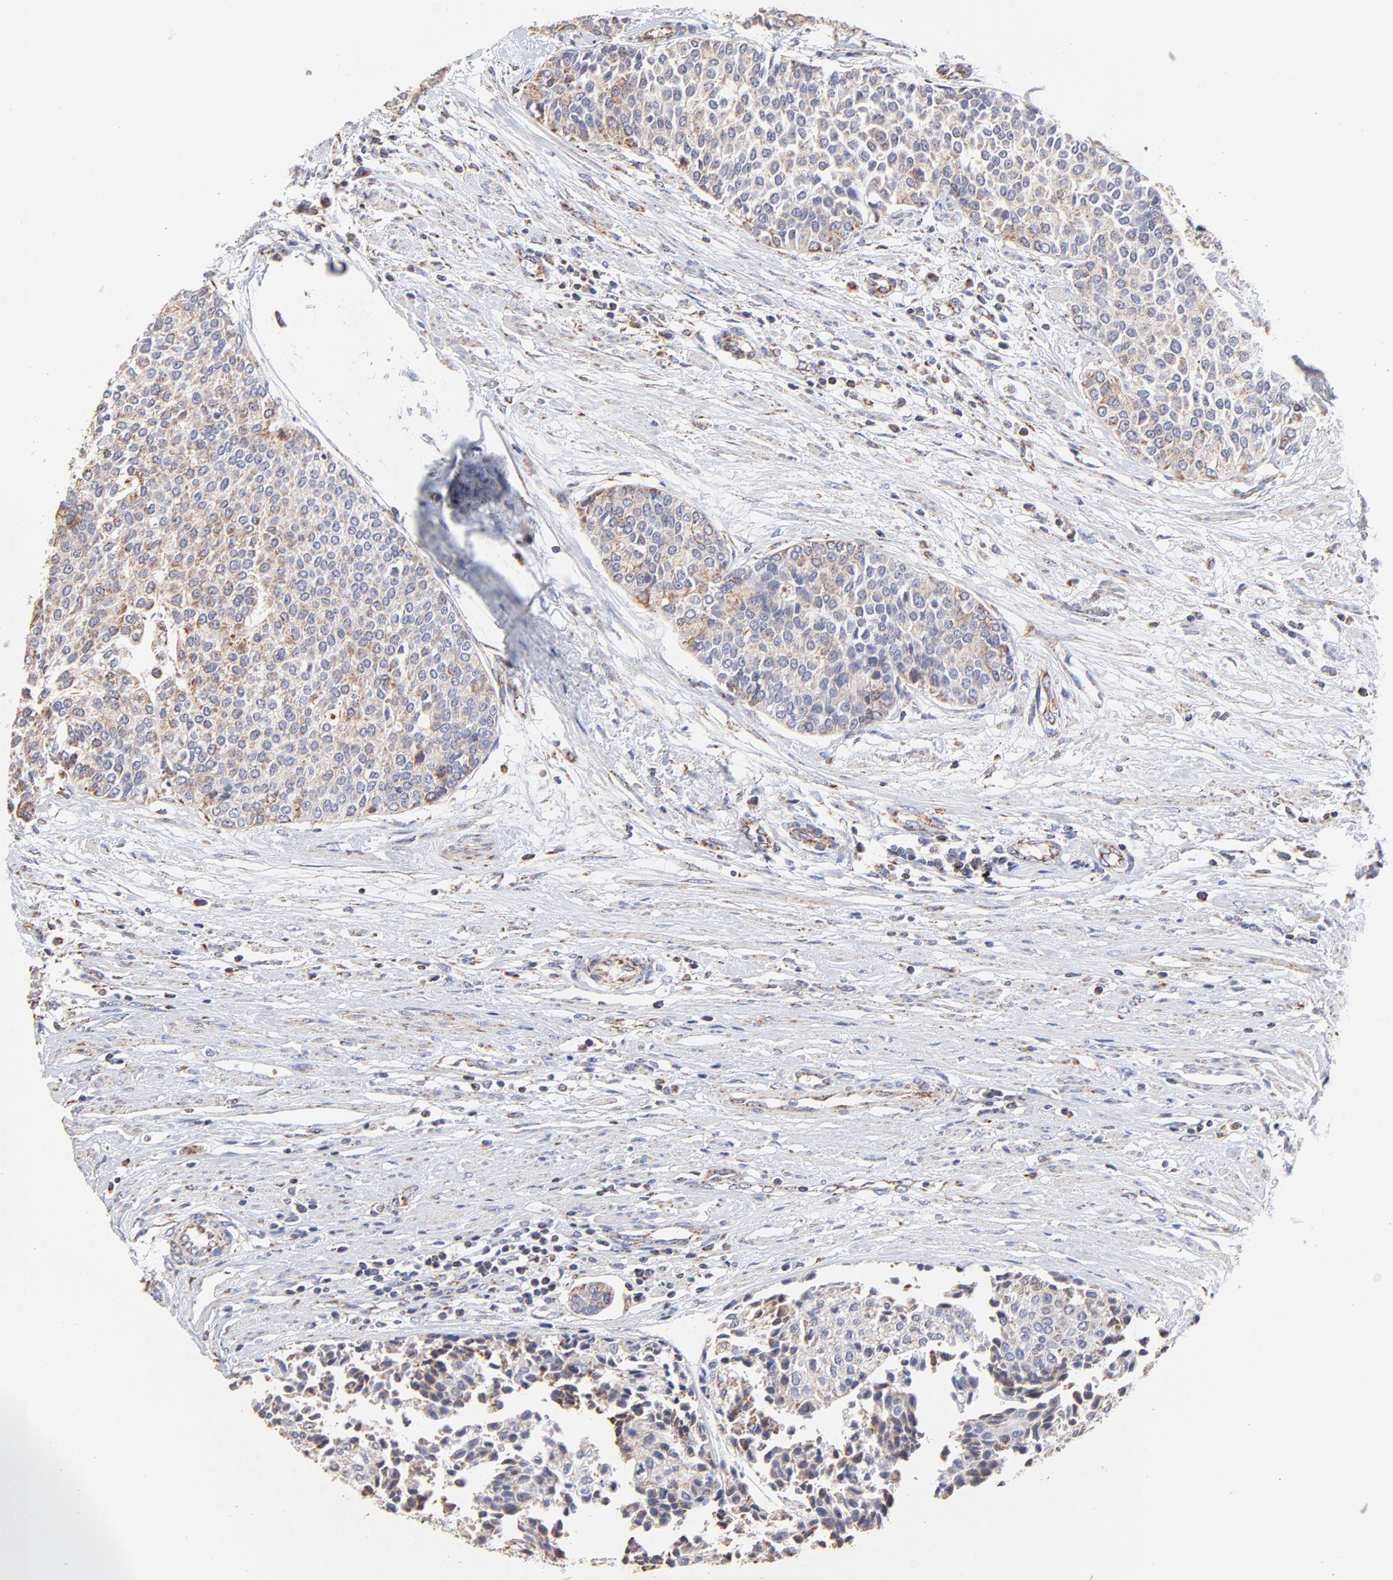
{"staining": {"intensity": "weak", "quantity": ">75%", "location": "cytoplasmic/membranous"}, "tissue": "urothelial cancer", "cell_type": "Tumor cells", "image_type": "cancer", "snomed": [{"axis": "morphology", "description": "Urothelial carcinoma, Low grade"}, {"axis": "topography", "description": "Urinary bladder"}], "caption": "Weak cytoplasmic/membranous staining is present in about >75% of tumor cells in urothelial cancer.", "gene": "SSBP1", "patient": {"sex": "female", "age": 73}}